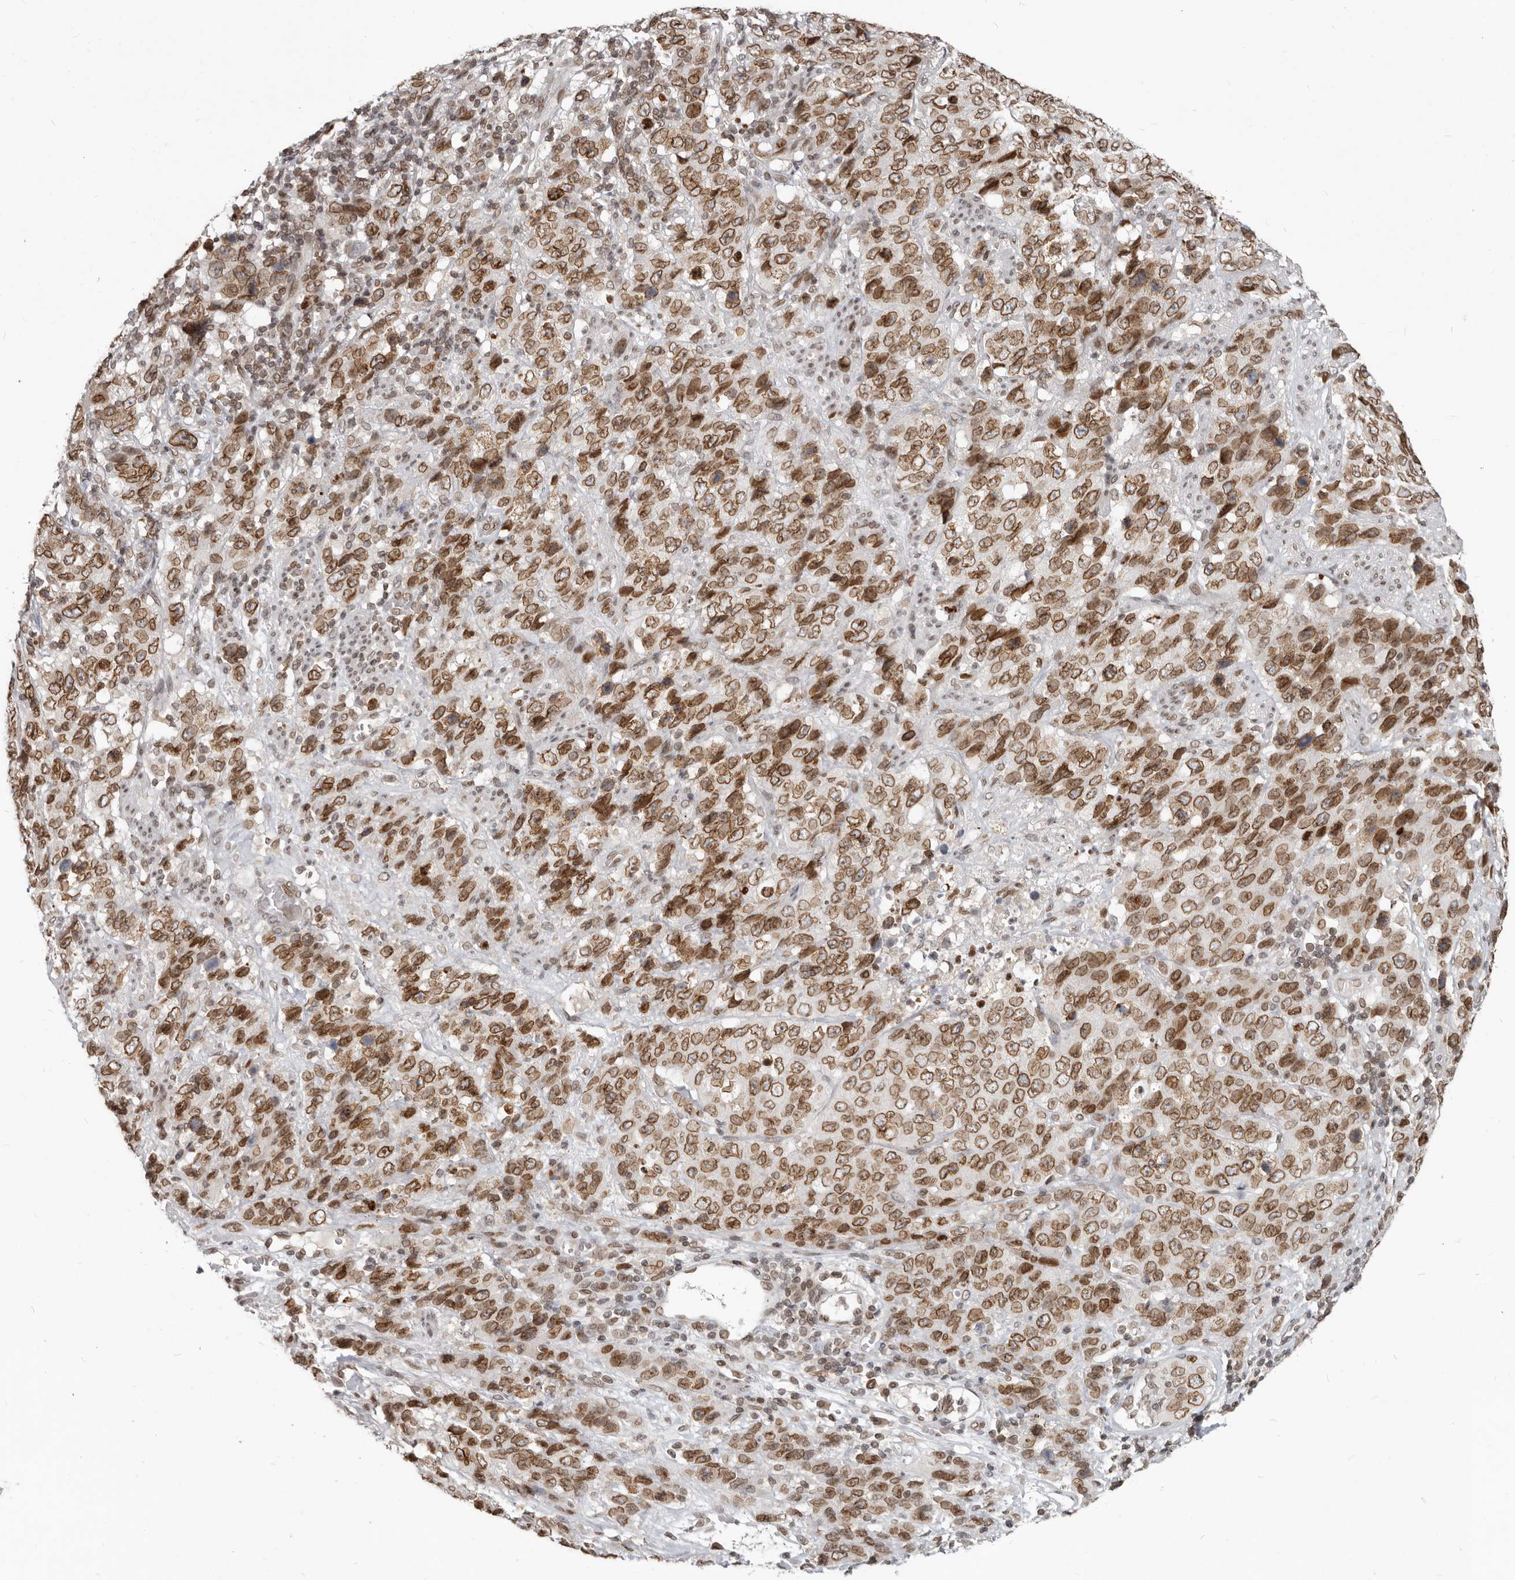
{"staining": {"intensity": "moderate", "quantity": ">75%", "location": "cytoplasmic/membranous,nuclear"}, "tissue": "stomach cancer", "cell_type": "Tumor cells", "image_type": "cancer", "snomed": [{"axis": "morphology", "description": "Adenocarcinoma, NOS"}, {"axis": "topography", "description": "Stomach"}], "caption": "Stomach adenocarcinoma stained for a protein displays moderate cytoplasmic/membranous and nuclear positivity in tumor cells. The protein is shown in brown color, while the nuclei are stained blue.", "gene": "NUP153", "patient": {"sex": "male", "age": 48}}